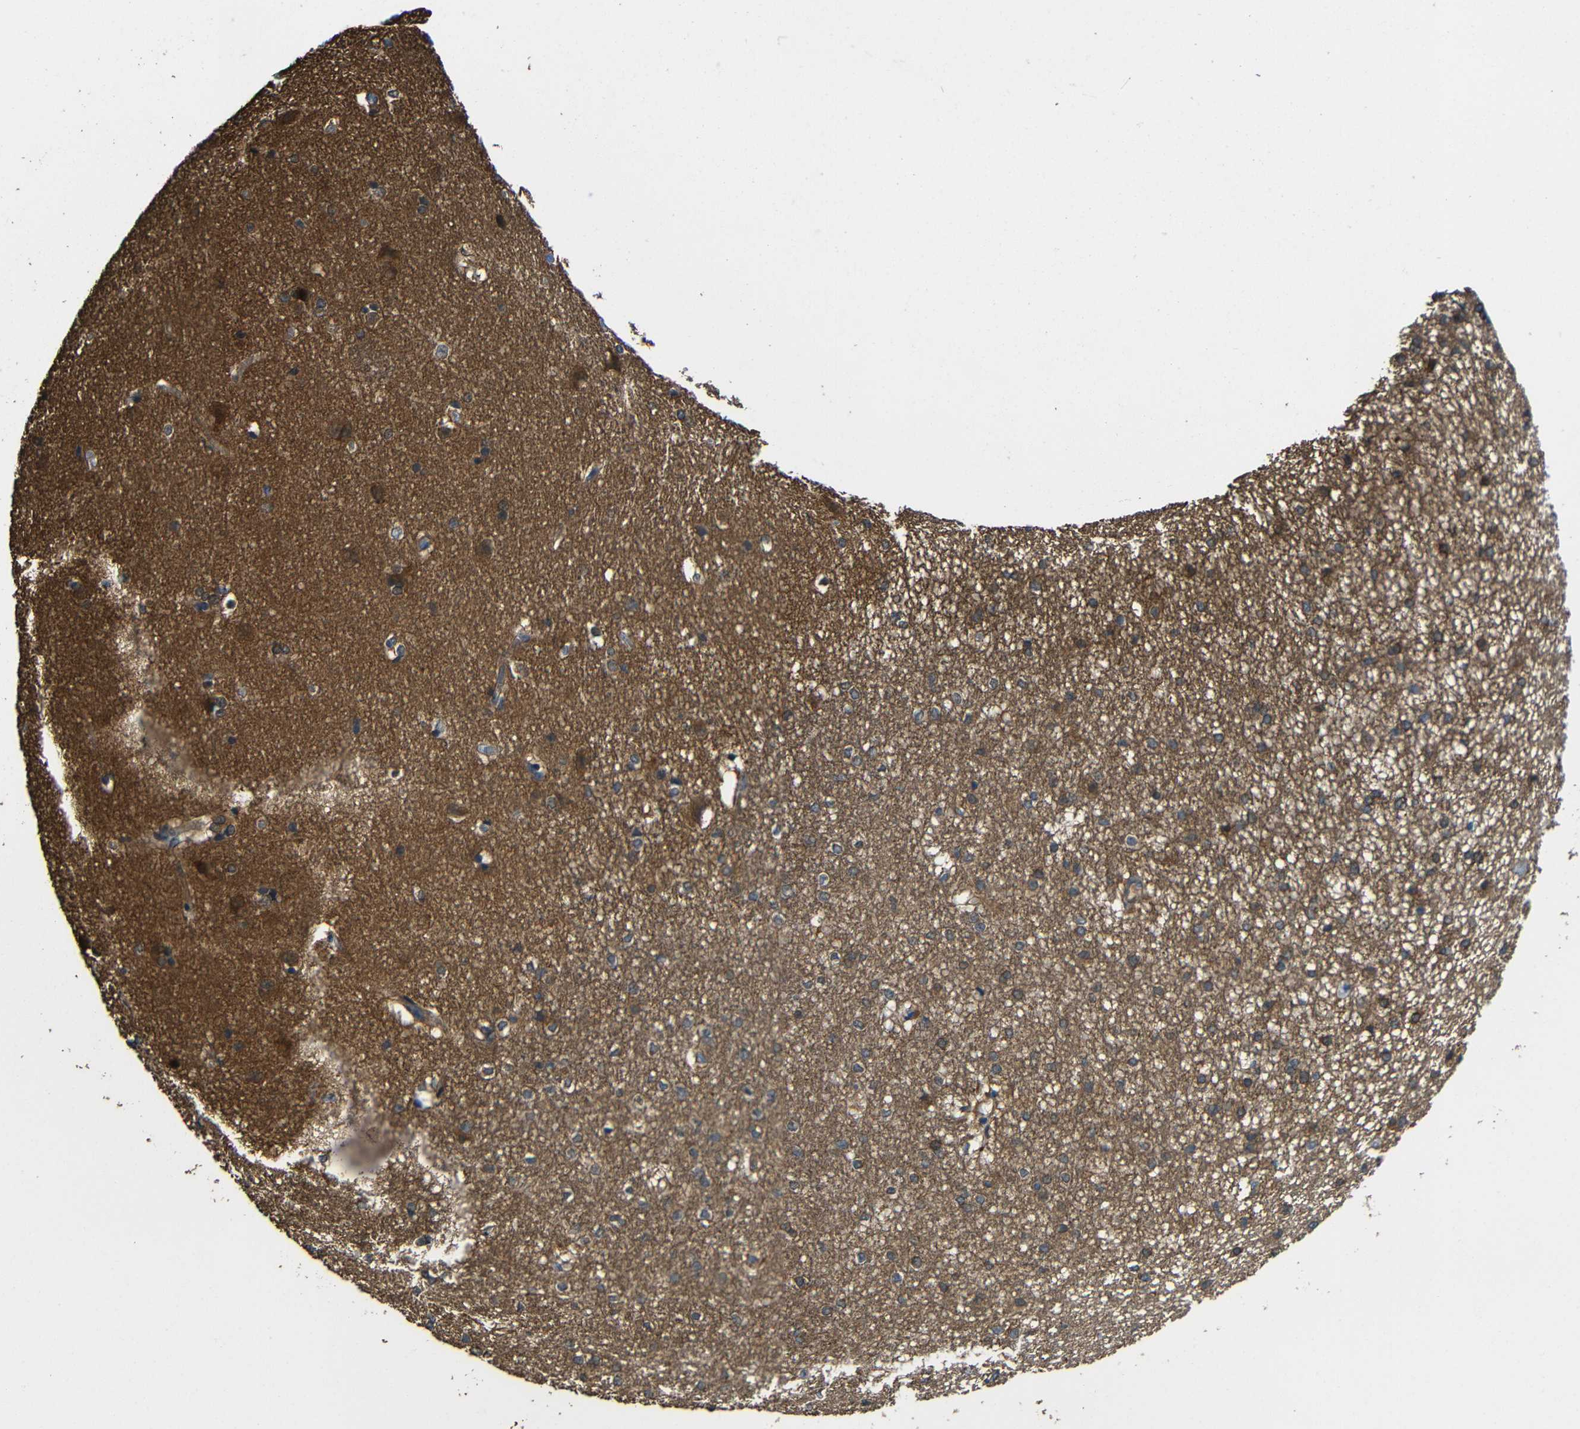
{"staining": {"intensity": "moderate", "quantity": "<25%", "location": "cytoplasmic/membranous"}, "tissue": "caudate", "cell_type": "Glial cells", "image_type": "normal", "snomed": [{"axis": "morphology", "description": "Normal tissue, NOS"}, {"axis": "topography", "description": "Lateral ventricle wall"}], "caption": "This histopathology image demonstrates immunohistochemistry staining of benign human caudate, with low moderate cytoplasmic/membranous expression in approximately <25% of glial cells.", "gene": "GDI1", "patient": {"sex": "female", "age": 19}}